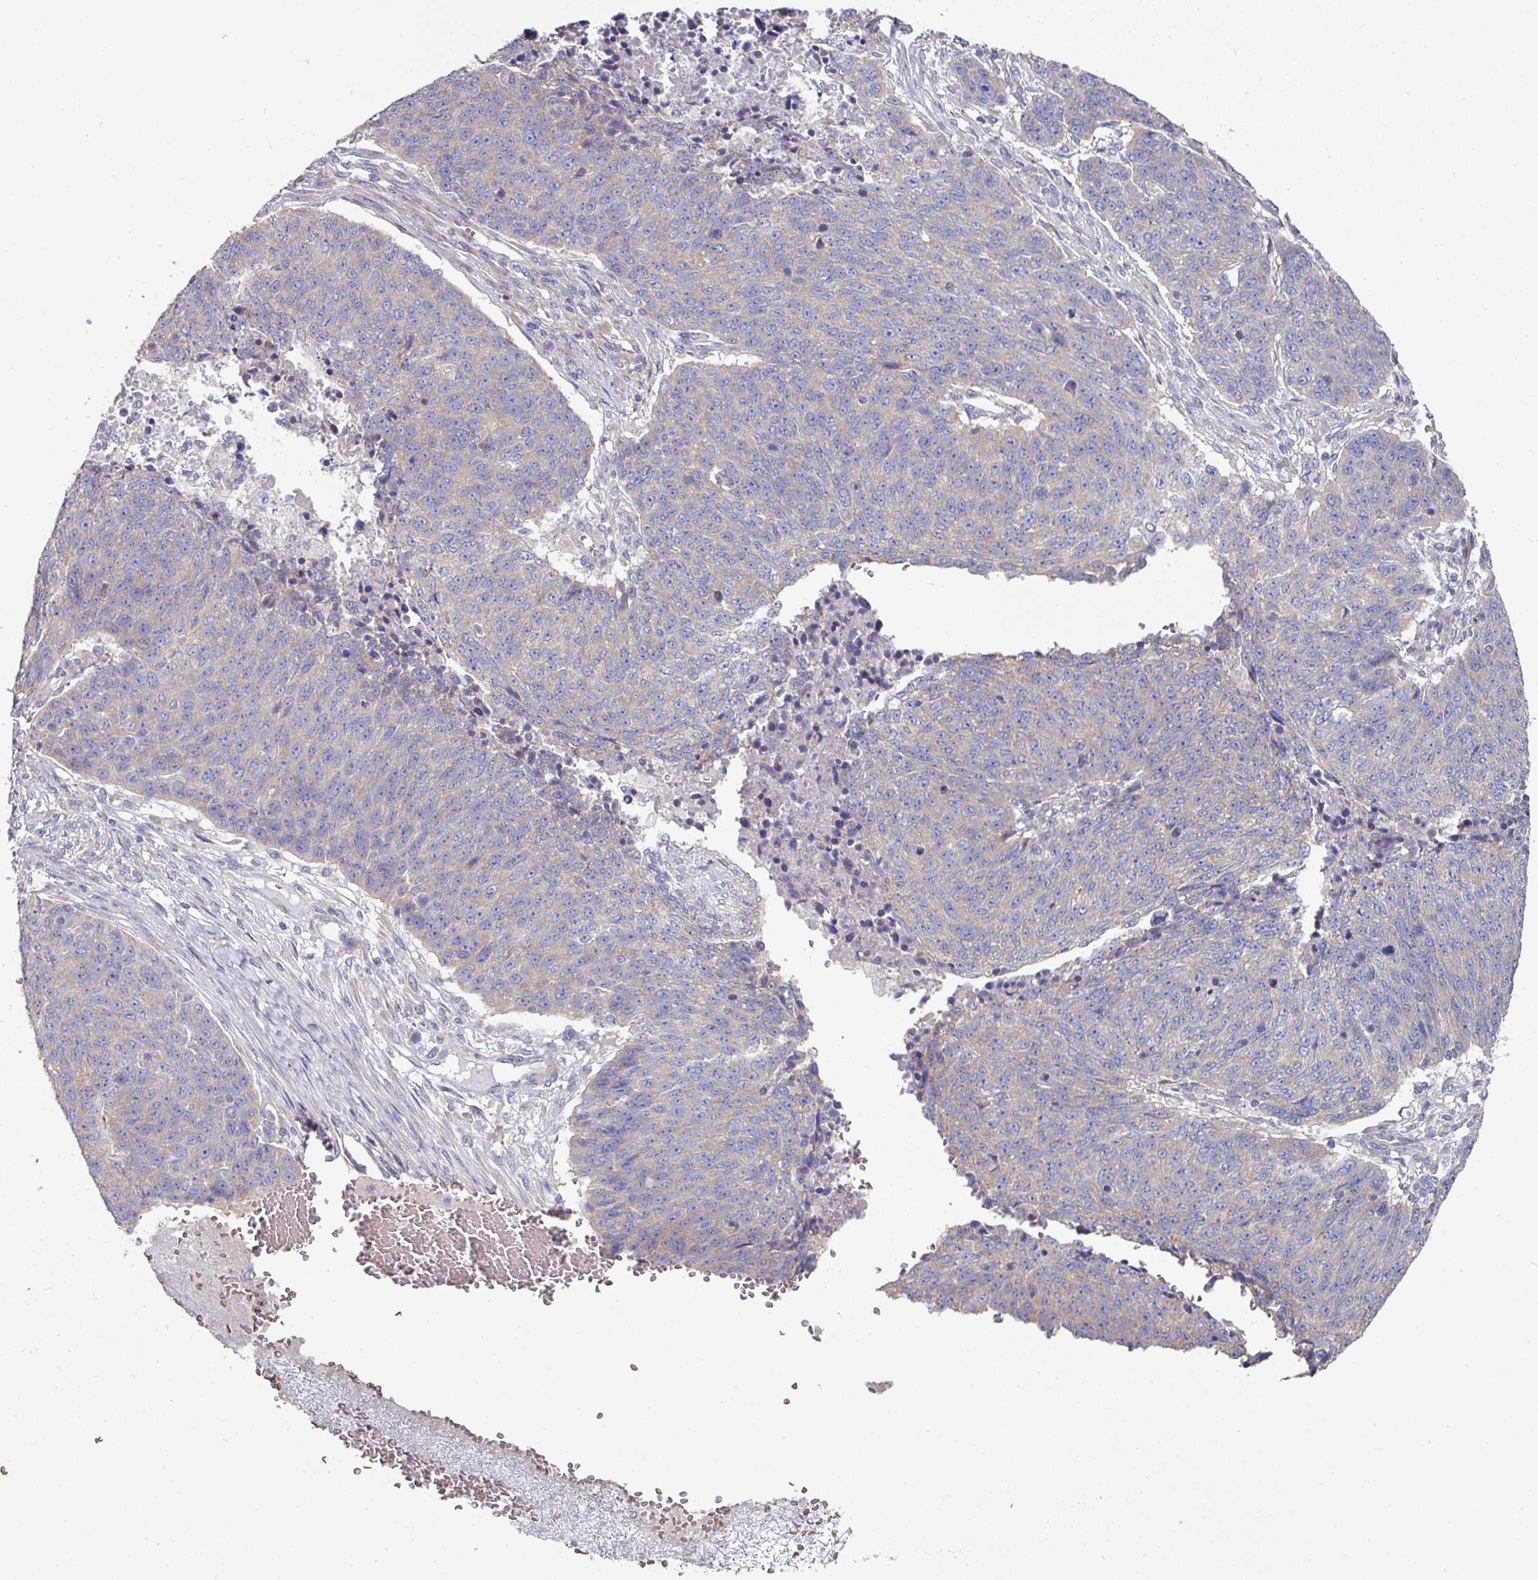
{"staining": {"intensity": "negative", "quantity": "none", "location": "none"}, "tissue": "lung cancer", "cell_type": "Tumor cells", "image_type": "cancer", "snomed": [{"axis": "morphology", "description": "Normal tissue, NOS"}, {"axis": "morphology", "description": "Squamous cell carcinoma, NOS"}, {"axis": "topography", "description": "Lymph node"}, {"axis": "topography", "description": "Lung"}], "caption": "Immunohistochemical staining of lung cancer displays no significant staining in tumor cells.", "gene": "PYROXD2", "patient": {"sex": "male", "age": 66}}